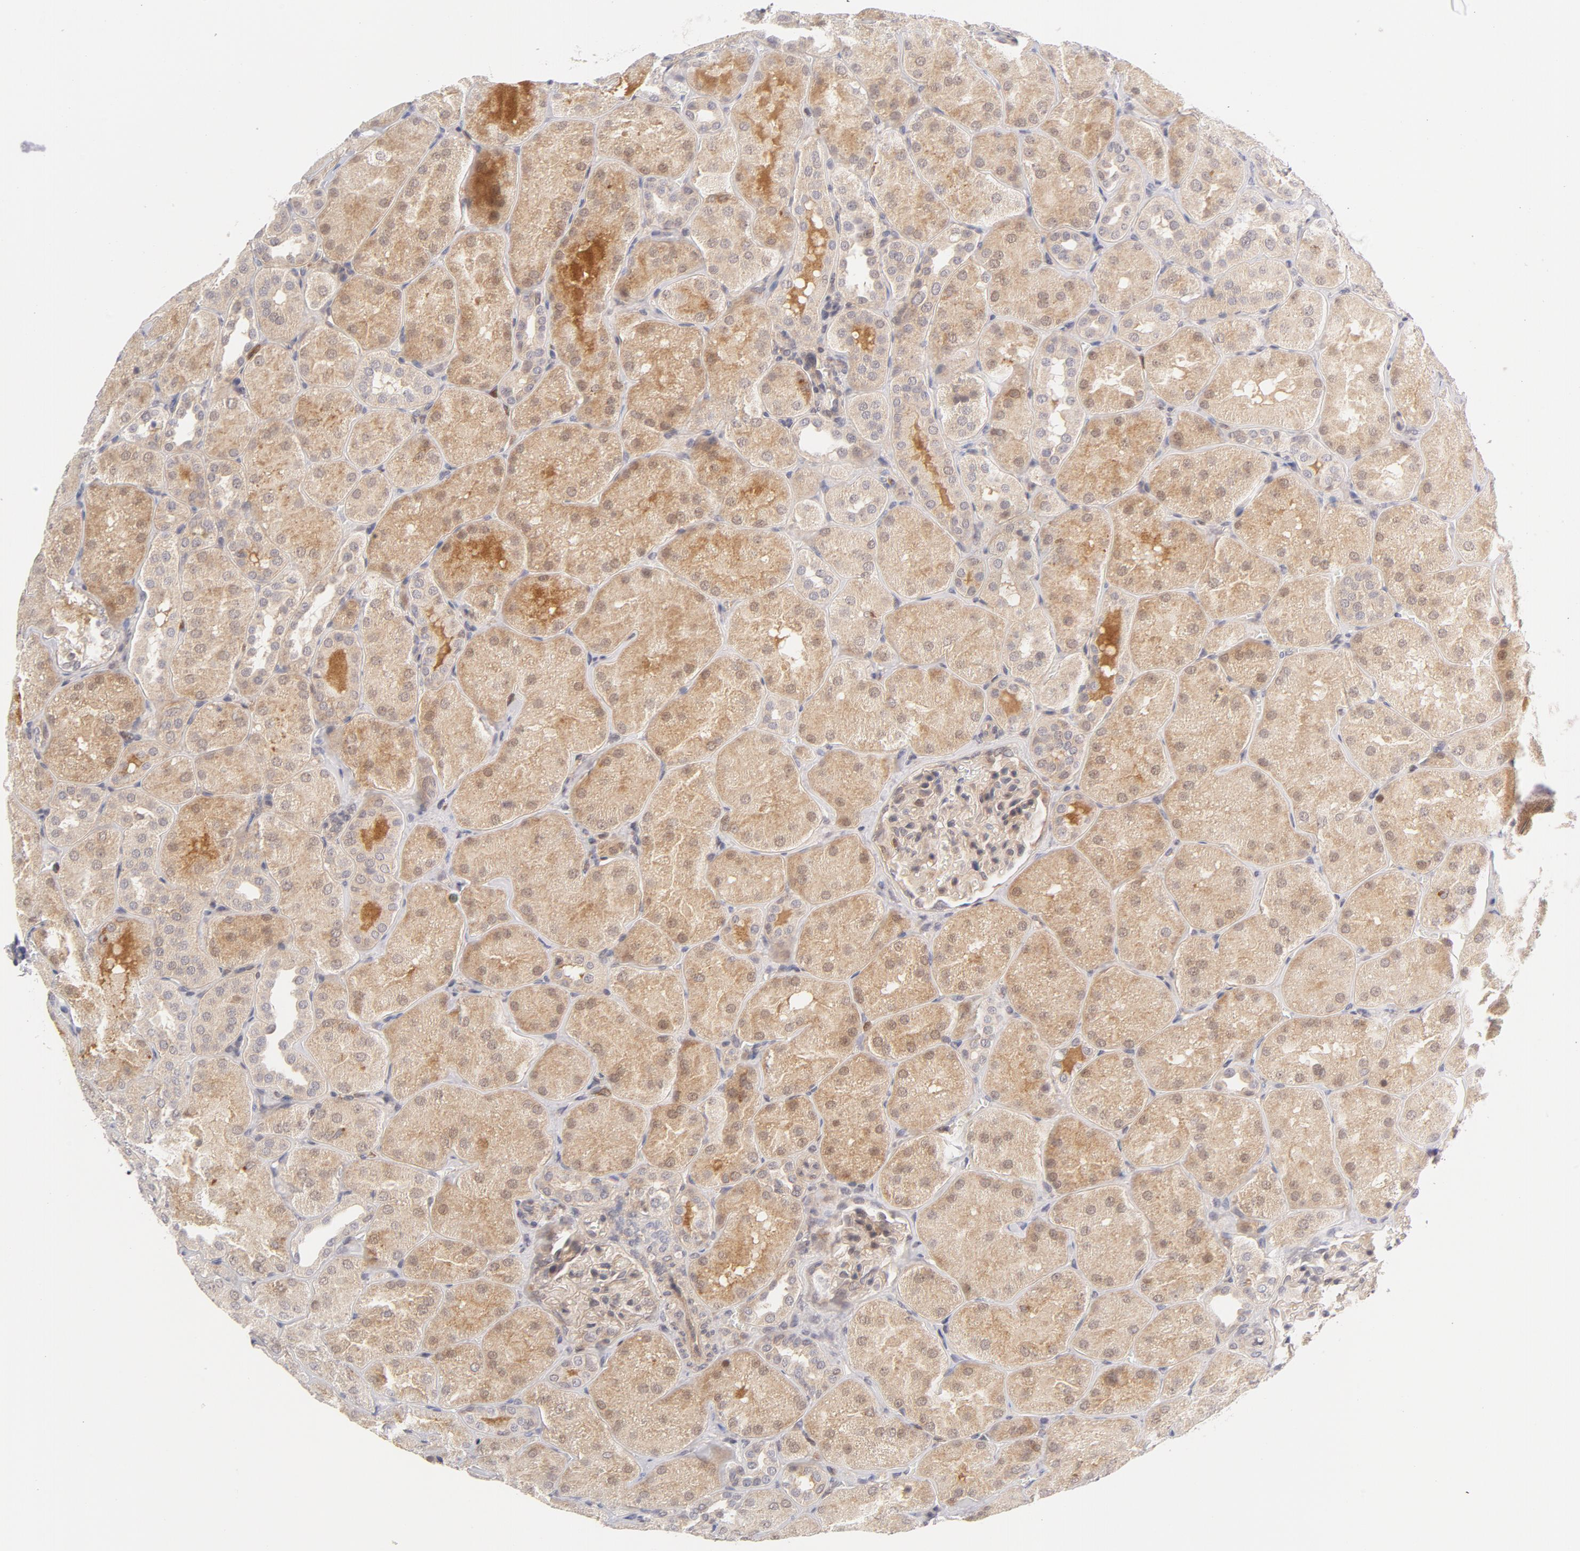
{"staining": {"intensity": "negative", "quantity": "none", "location": "none"}, "tissue": "kidney", "cell_type": "Cells in glomeruli", "image_type": "normal", "snomed": [{"axis": "morphology", "description": "Normal tissue, NOS"}, {"axis": "topography", "description": "Kidney"}], "caption": "IHC of normal kidney displays no positivity in cells in glomeruli.", "gene": "TRADD", "patient": {"sex": "male", "age": 28}}